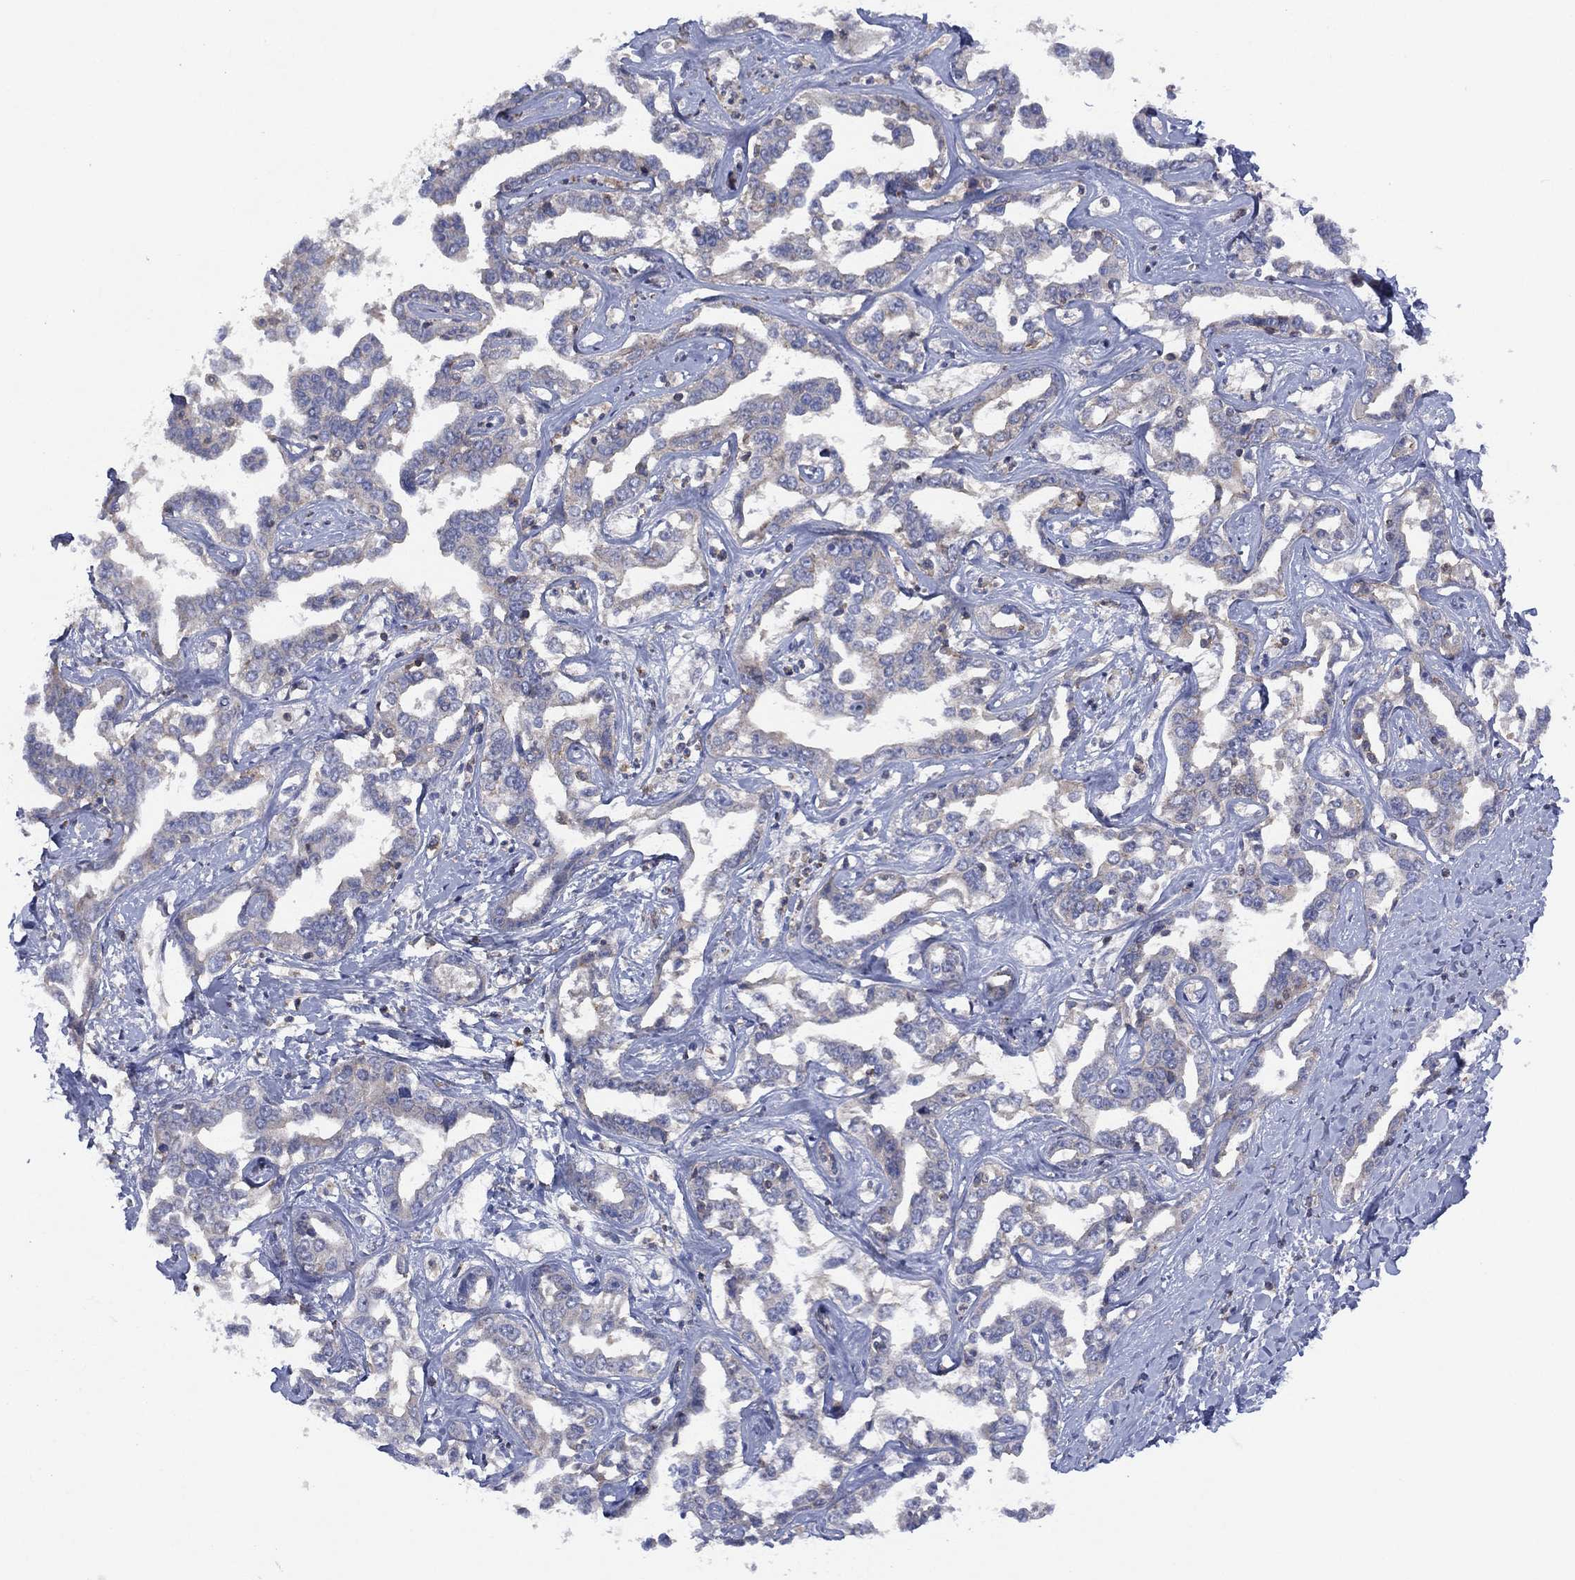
{"staining": {"intensity": "negative", "quantity": "none", "location": "none"}, "tissue": "liver cancer", "cell_type": "Tumor cells", "image_type": "cancer", "snomed": [{"axis": "morphology", "description": "Cholangiocarcinoma"}, {"axis": "topography", "description": "Liver"}], "caption": "Liver cancer was stained to show a protein in brown. There is no significant expression in tumor cells.", "gene": "DOCK8", "patient": {"sex": "male", "age": 59}}